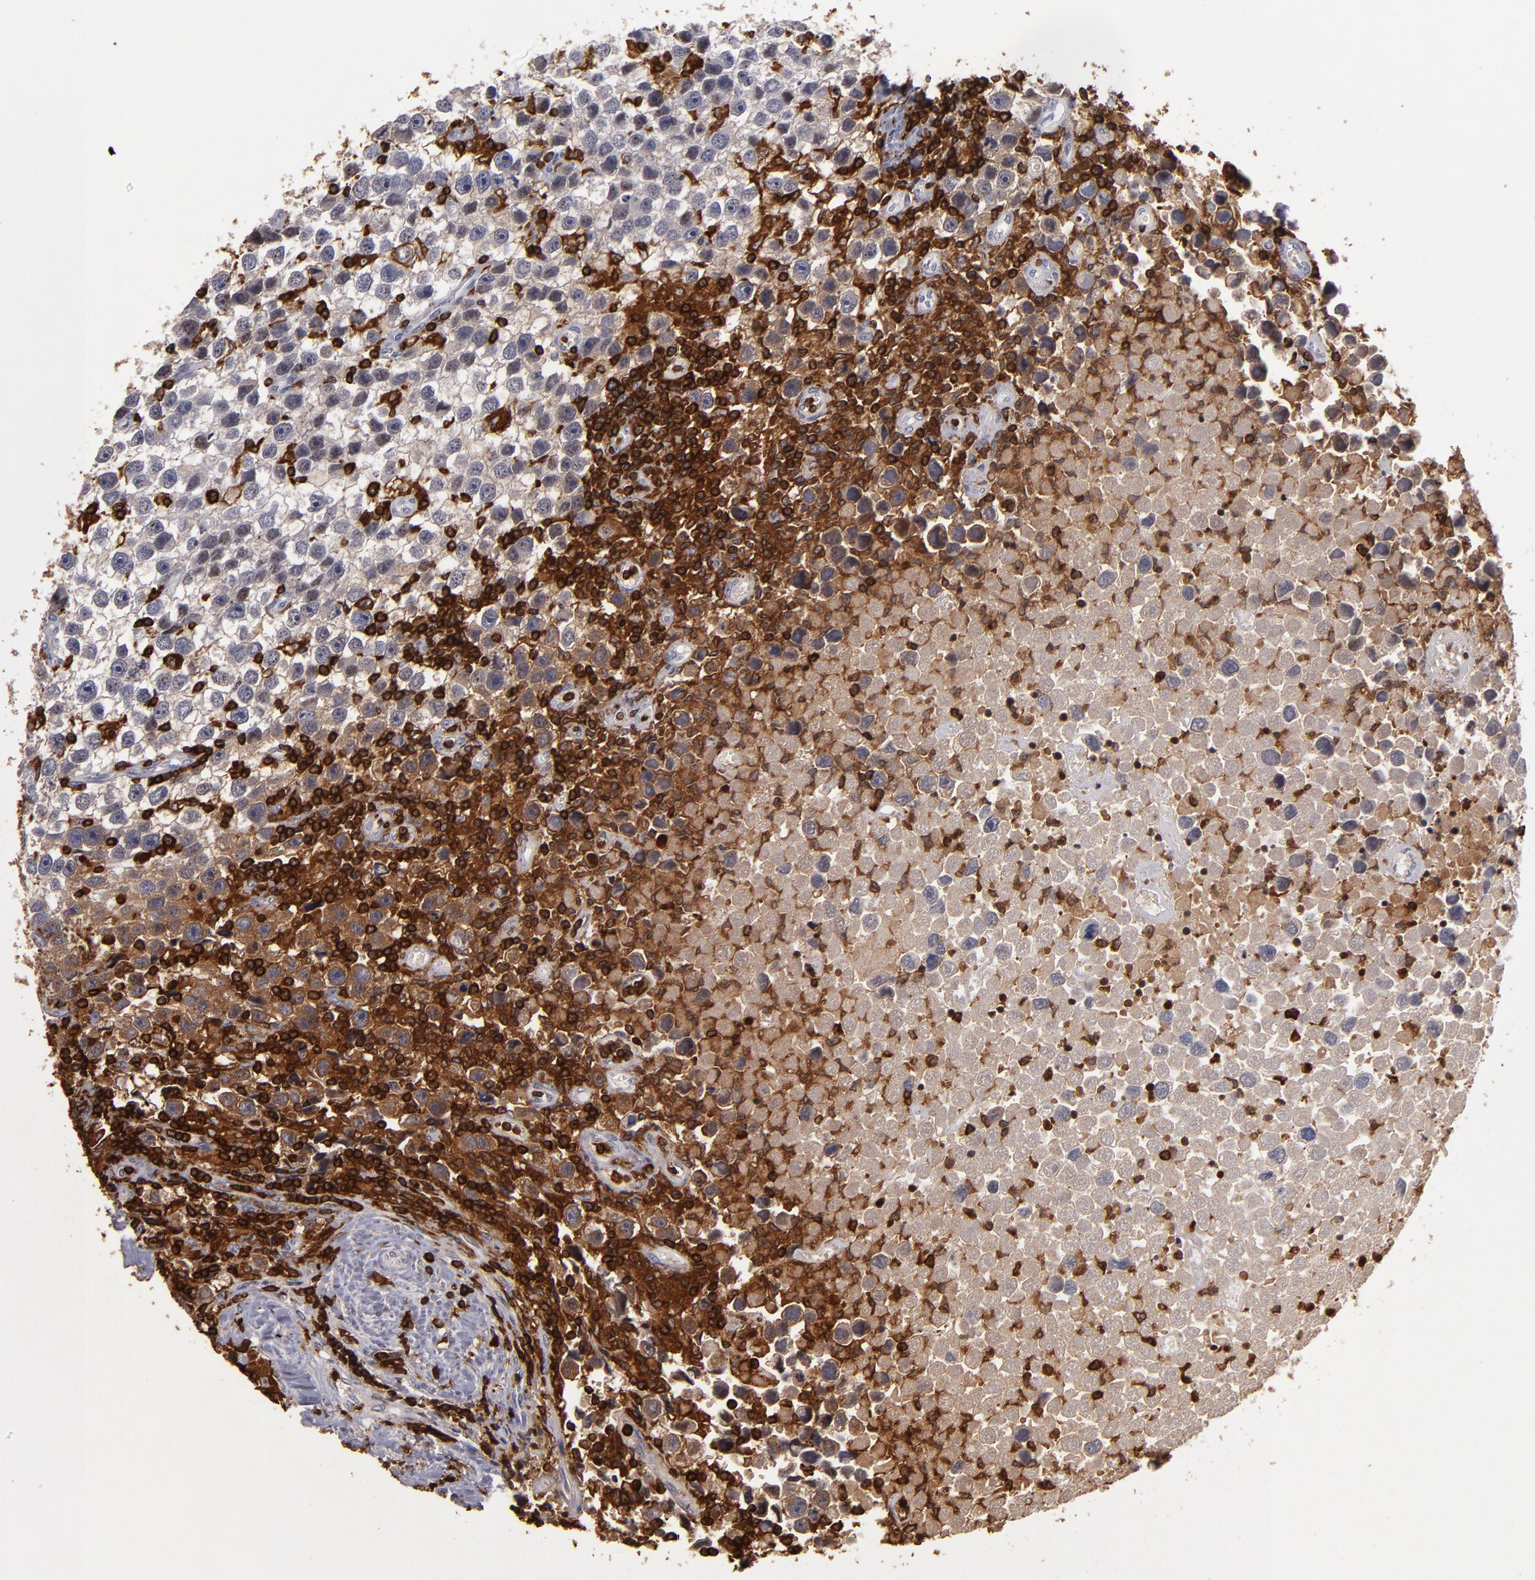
{"staining": {"intensity": "weak", "quantity": "25%-75%", "location": "cytoplasmic/membranous"}, "tissue": "testis cancer", "cell_type": "Tumor cells", "image_type": "cancer", "snomed": [{"axis": "morphology", "description": "Seminoma, NOS"}, {"axis": "topography", "description": "Testis"}], "caption": "DAB immunohistochemical staining of human seminoma (testis) displays weak cytoplasmic/membranous protein staining in approximately 25%-75% of tumor cells.", "gene": "WAS", "patient": {"sex": "male", "age": 43}}